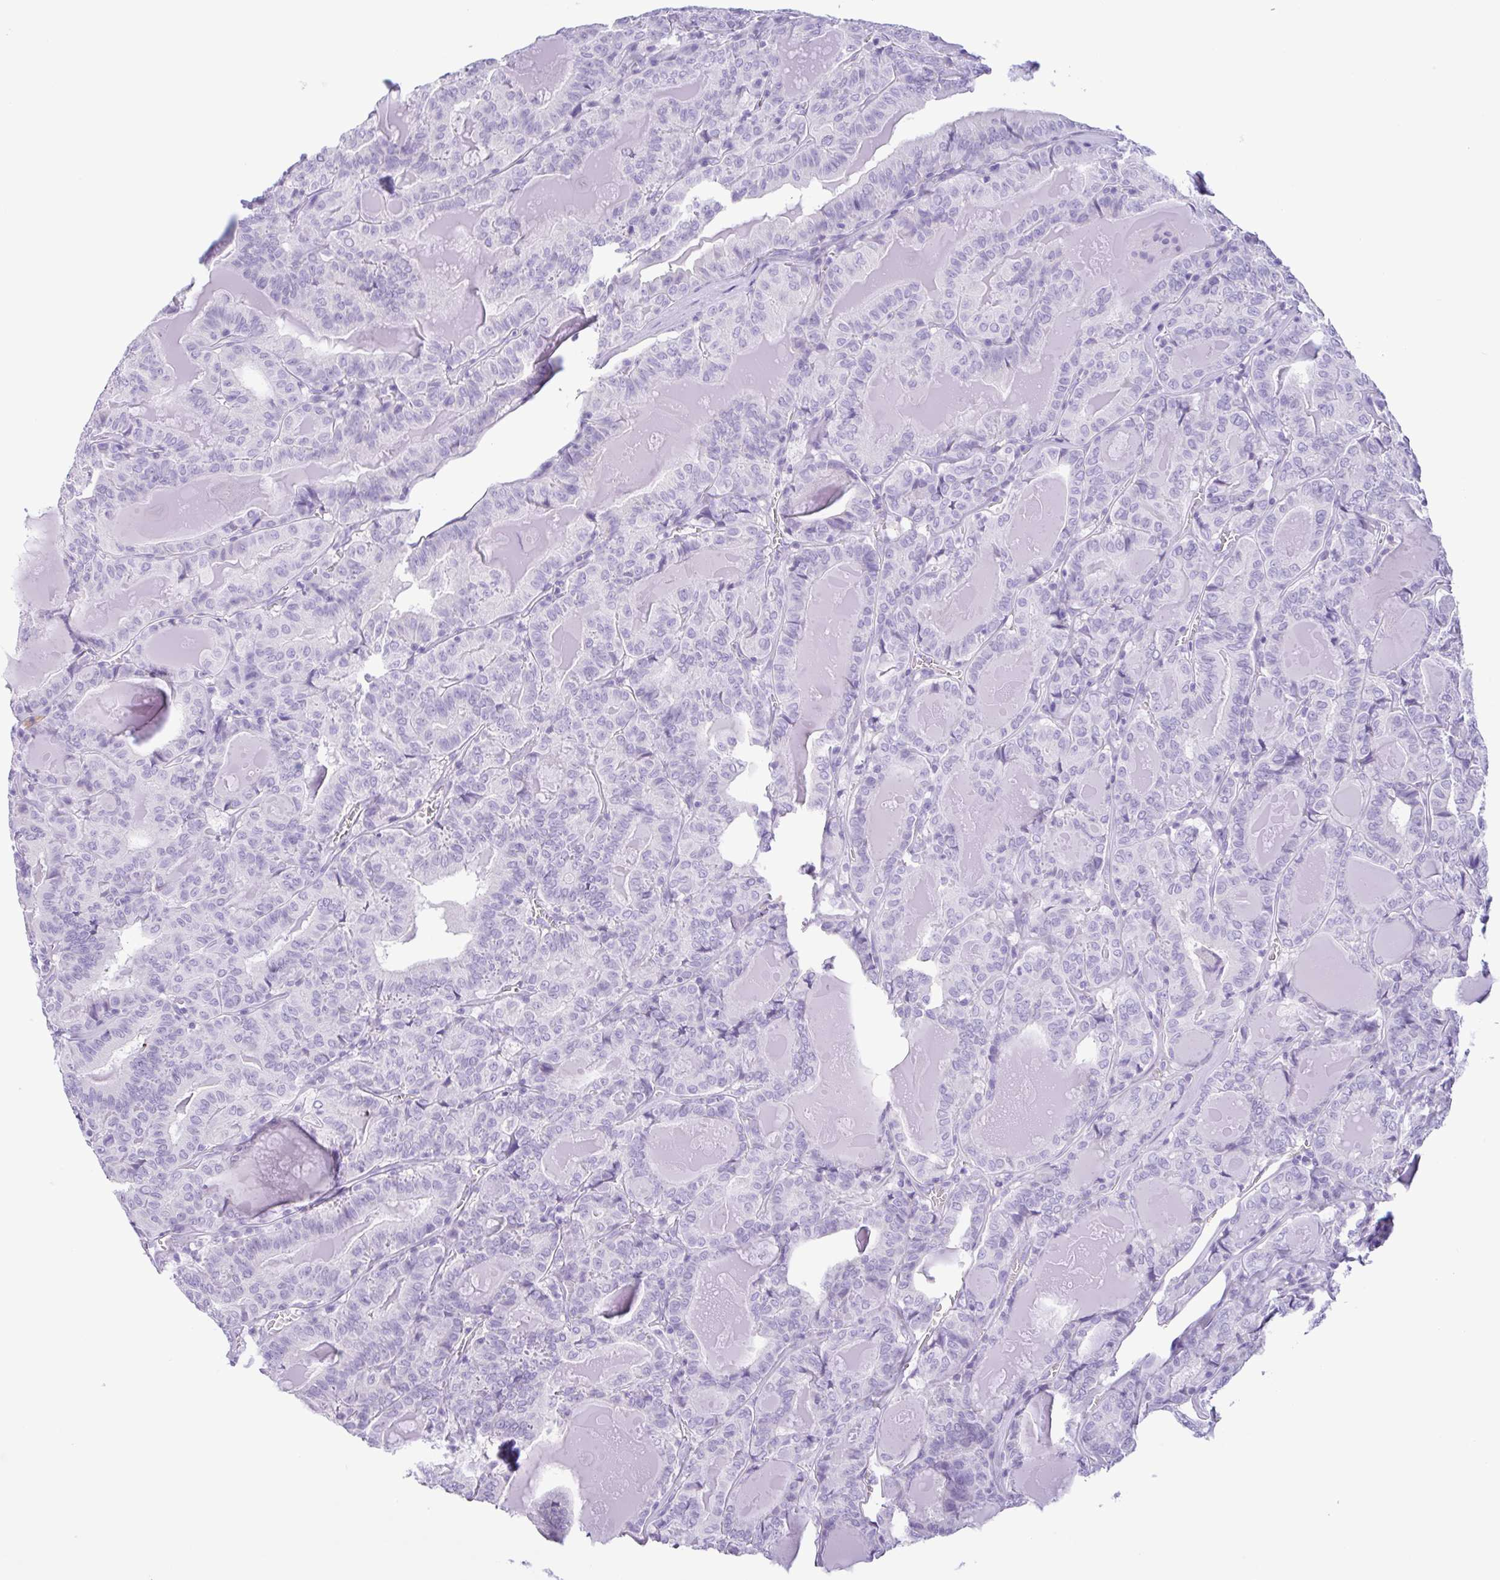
{"staining": {"intensity": "negative", "quantity": "none", "location": "none"}, "tissue": "thyroid cancer", "cell_type": "Tumor cells", "image_type": "cancer", "snomed": [{"axis": "morphology", "description": "Papillary adenocarcinoma, NOS"}, {"axis": "topography", "description": "Thyroid gland"}], "caption": "A photomicrograph of human thyroid cancer is negative for staining in tumor cells.", "gene": "CTSE", "patient": {"sex": "female", "age": 72}}